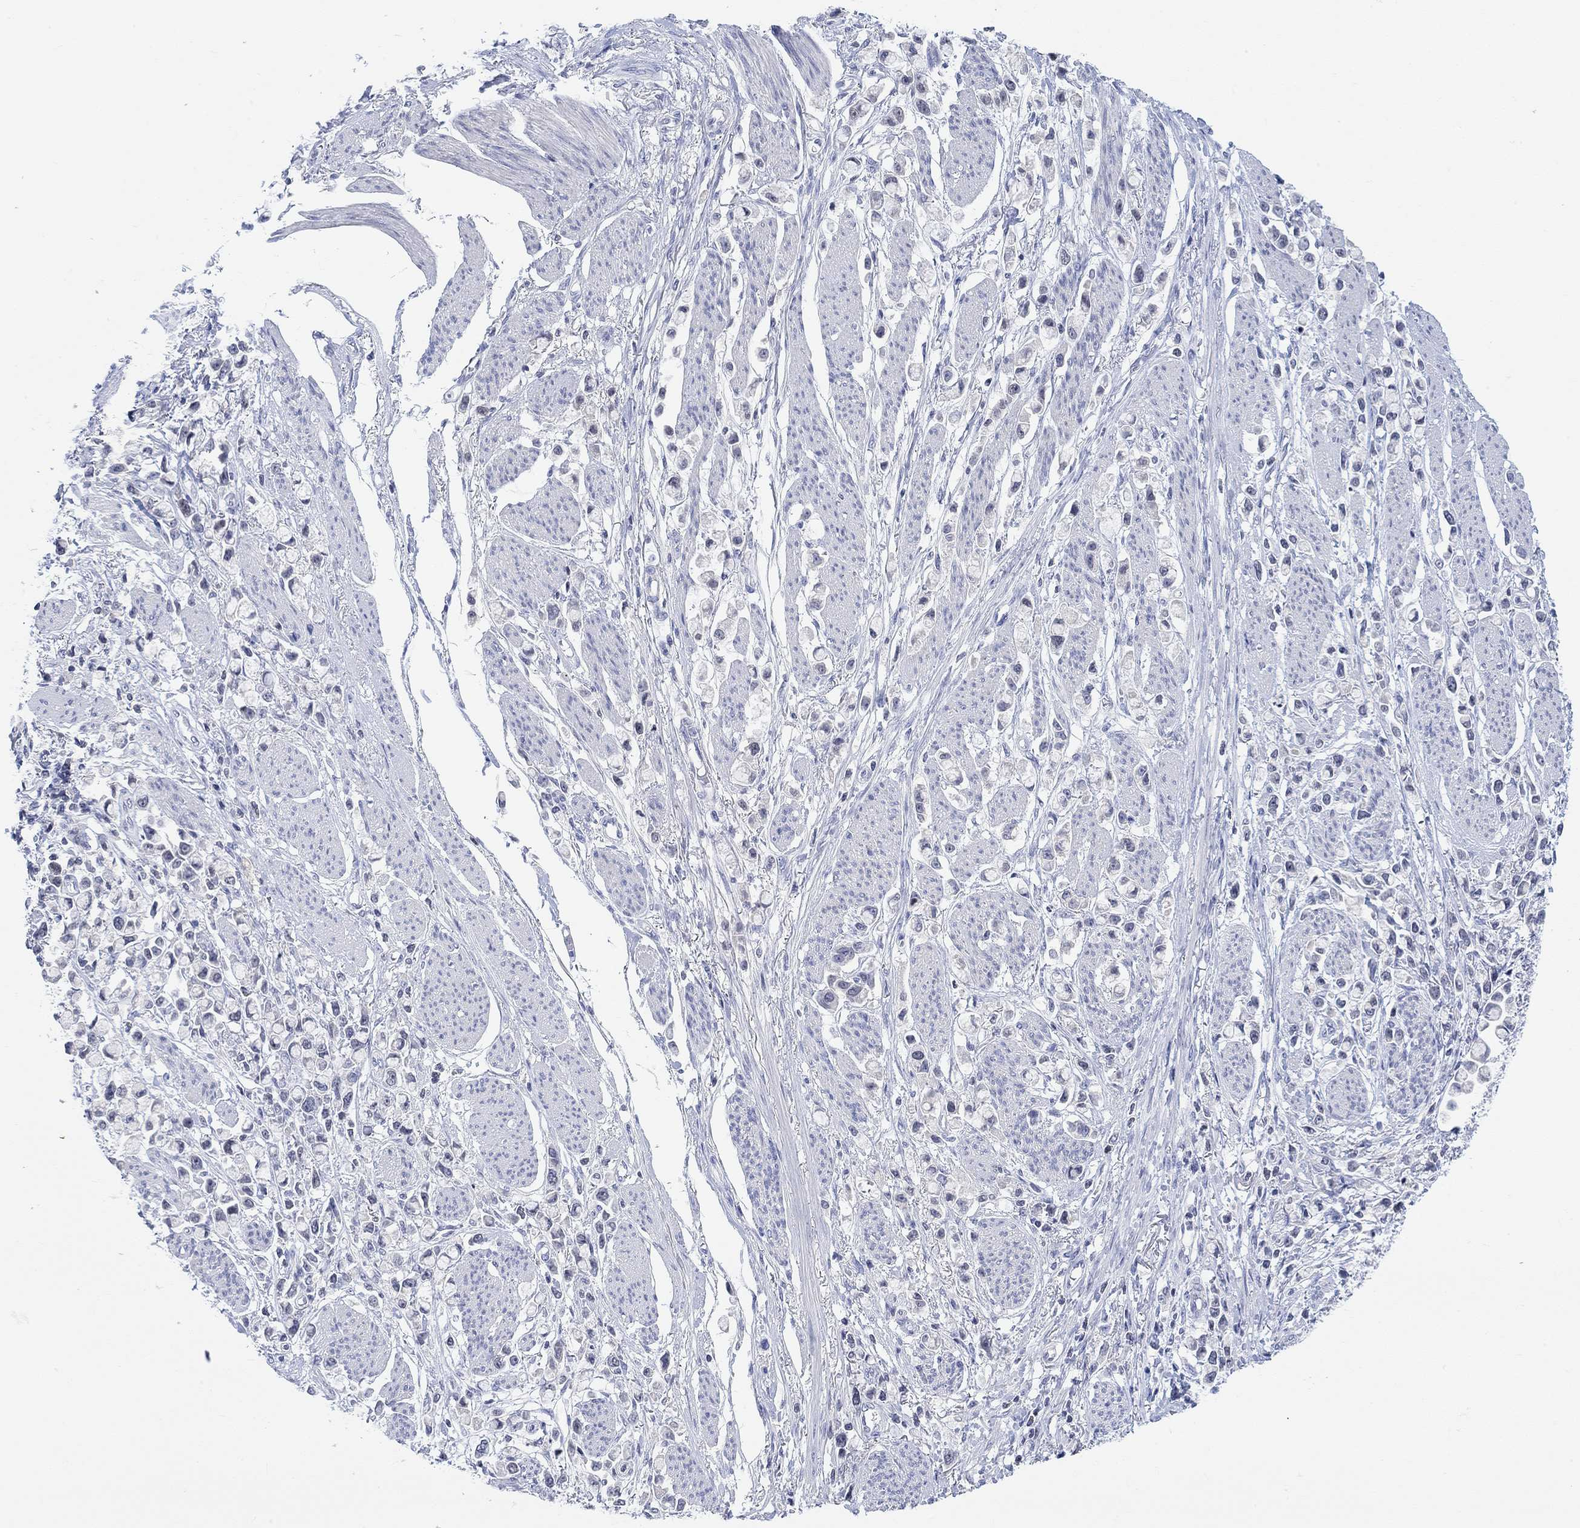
{"staining": {"intensity": "negative", "quantity": "none", "location": "none"}, "tissue": "stomach cancer", "cell_type": "Tumor cells", "image_type": "cancer", "snomed": [{"axis": "morphology", "description": "Adenocarcinoma, NOS"}, {"axis": "topography", "description": "Stomach"}], "caption": "Tumor cells are negative for protein expression in human stomach adenocarcinoma. Brightfield microscopy of IHC stained with DAB (3,3'-diaminobenzidine) (brown) and hematoxylin (blue), captured at high magnification.", "gene": "ATP6V1E2", "patient": {"sex": "female", "age": 81}}